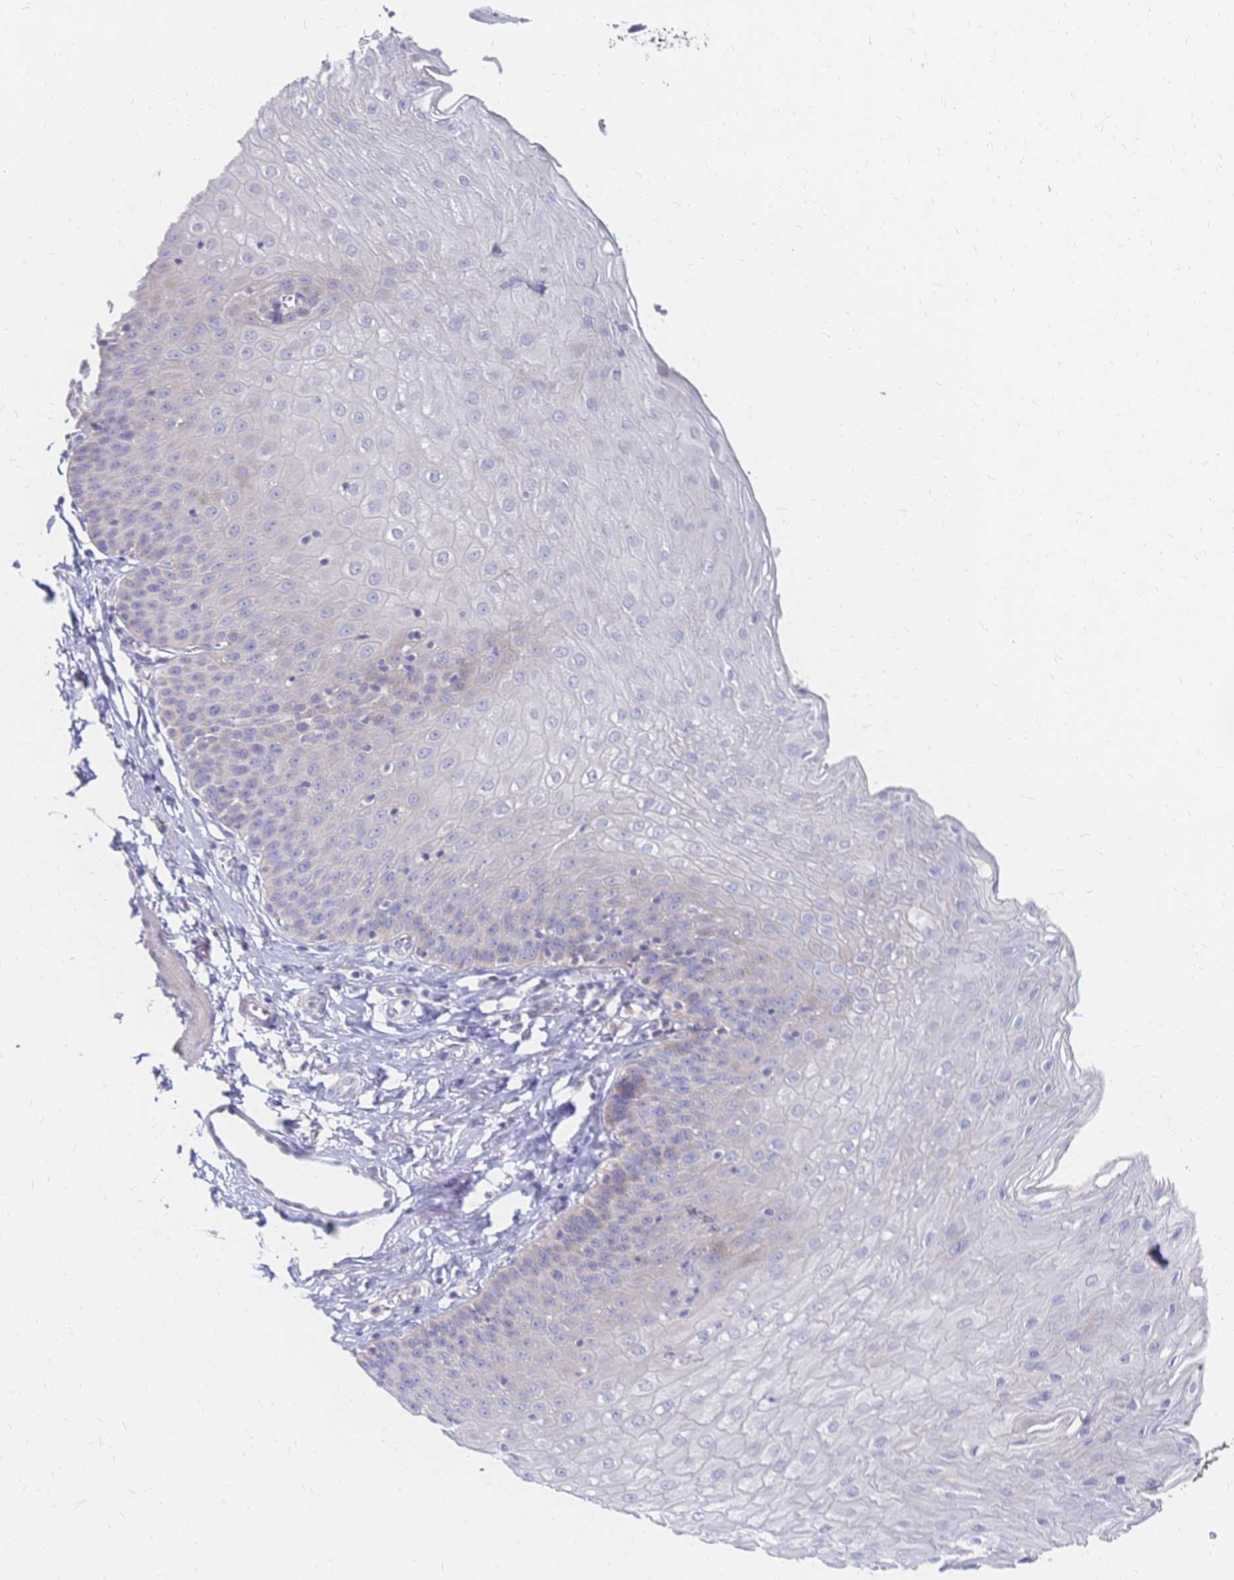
{"staining": {"intensity": "weak", "quantity": "<25%", "location": "cytoplasmic/membranous"}, "tissue": "esophagus", "cell_type": "Squamous epithelial cells", "image_type": "normal", "snomed": [{"axis": "morphology", "description": "Normal tissue, NOS"}, {"axis": "topography", "description": "Esophagus"}], "caption": "Immunohistochemistry (IHC) of unremarkable esophagus demonstrates no positivity in squamous epithelial cells. (Brightfield microscopy of DAB immunohistochemistry (IHC) at high magnification).", "gene": "VWC2L", "patient": {"sex": "female", "age": 81}}